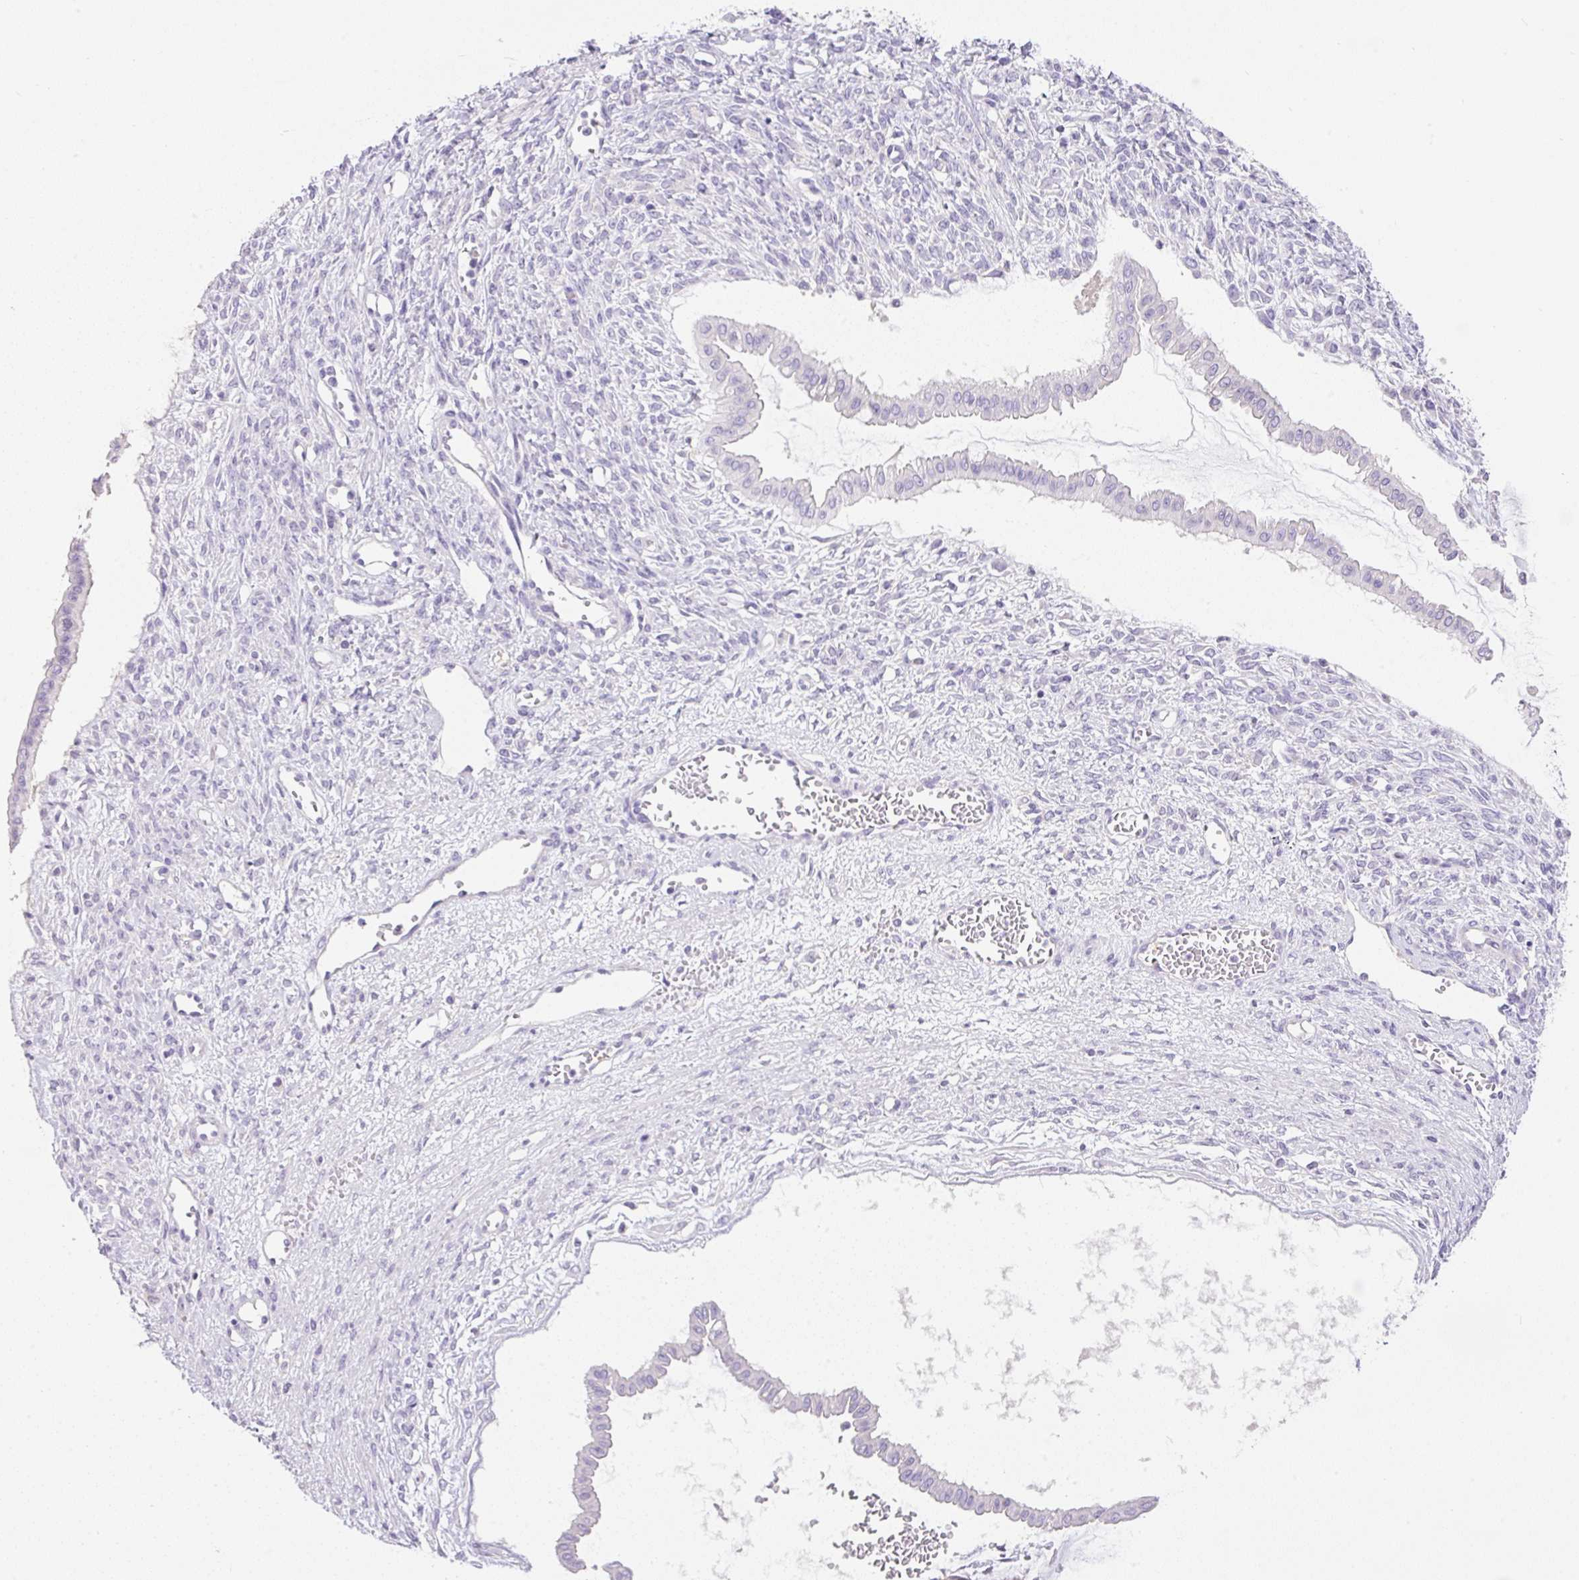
{"staining": {"intensity": "negative", "quantity": "none", "location": "none"}, "tissue": "ovarian cancer", "cell_type": "Tumor cells", "image_type": "cancer", "snomed": [{"axis": "morphology", "description": "Cystadenocarcinoma, mucinous, NOS"}, {"axis": "topography", "description": "Ovary"}], "caption": "DAB immunohistochemical staining of human ovarian mucinous cystadenocarcinoma reveals no significant staining in tumor cells. (IHC, brightfield microscopy, high magnification).", "gene": "TDRD15", "patient": {"sex": "female", "age": 73}}